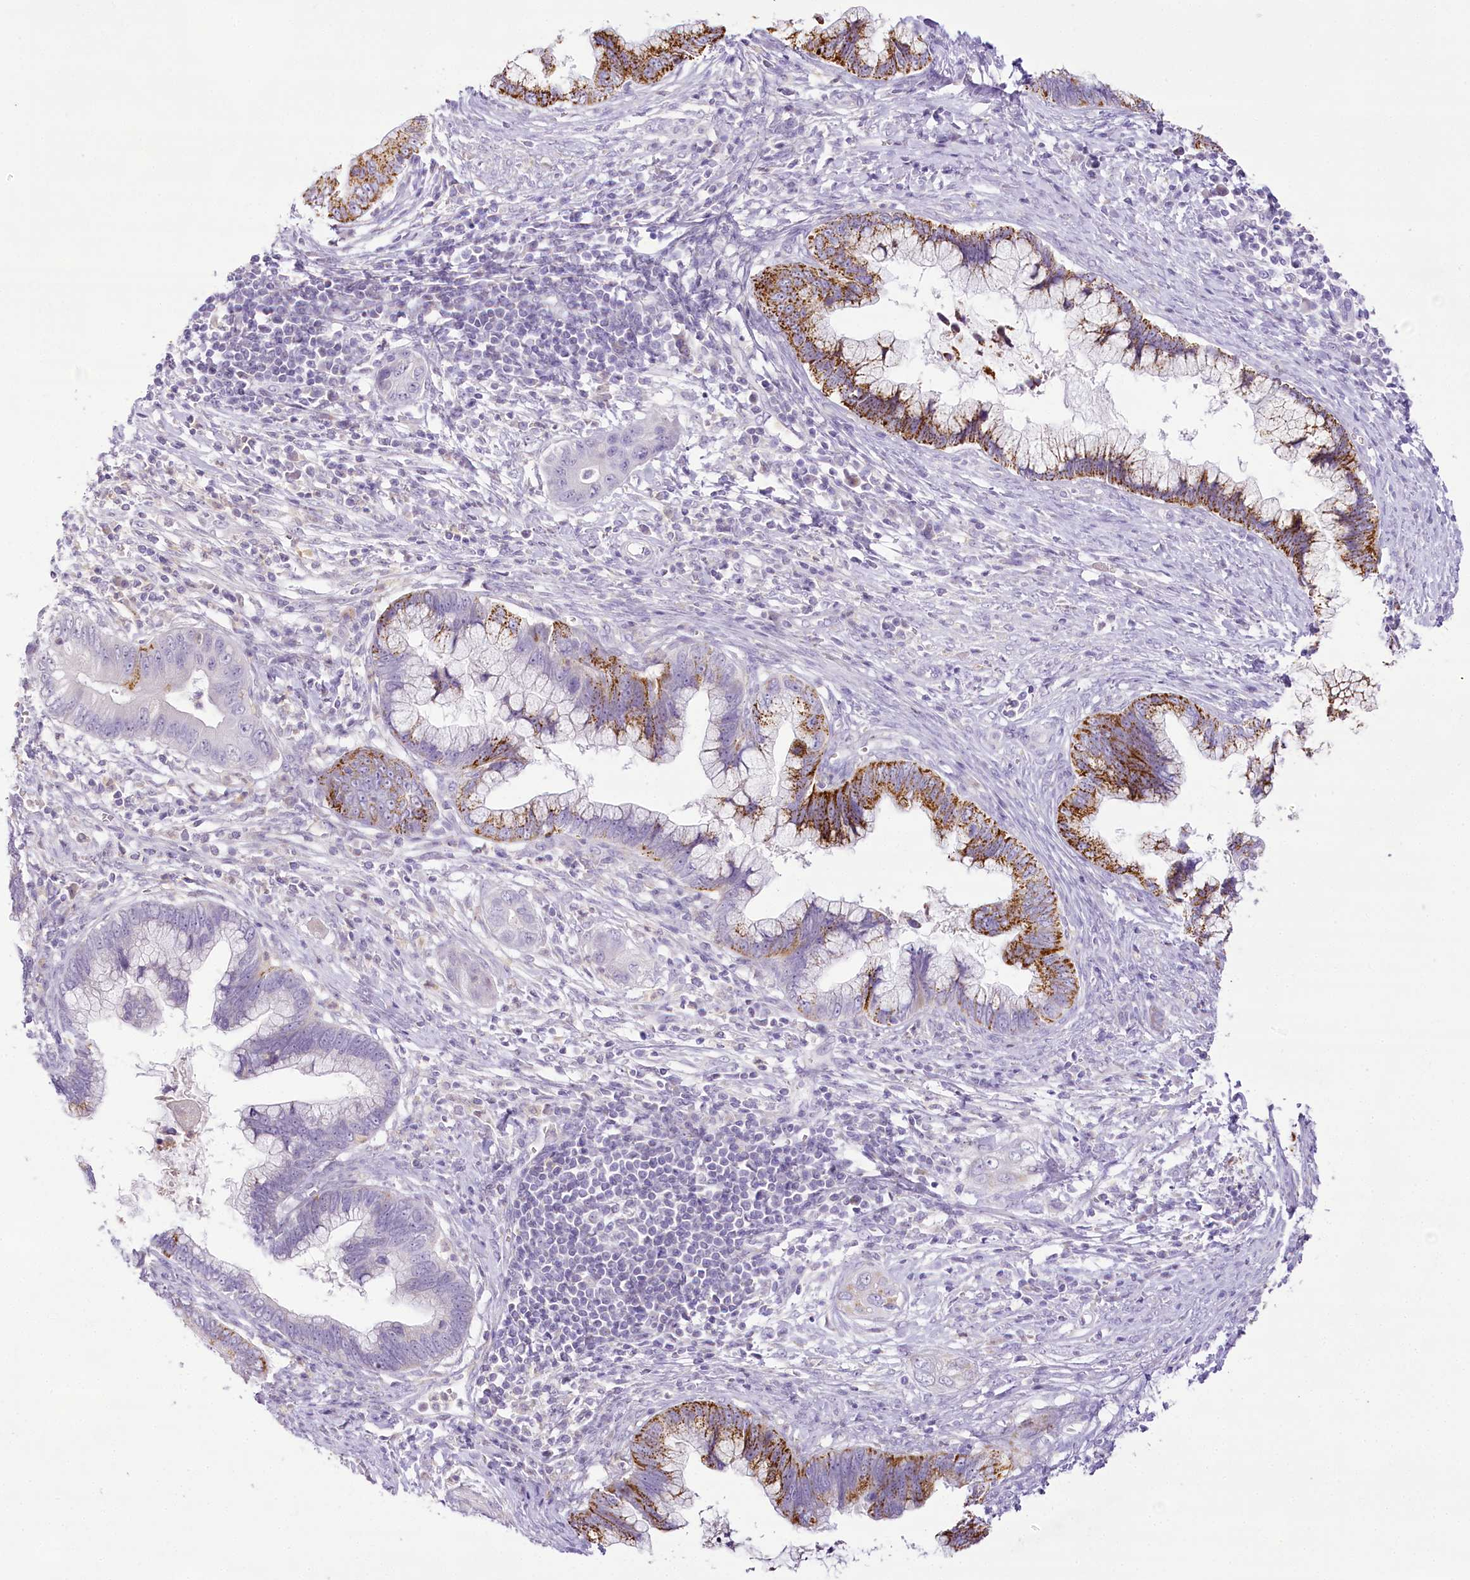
{"staining": {"intensity": "moderate", "quantity": "25%-75%", "location": "cytoplasmic/membranous"}, "tissue": "cervical cancer", "cell_type": "Tumor cells", "image_type": "cancer", "snomed": [{"axis": "morphology", "description": "Adenocarcinoma, NOS"}, {"axis": "topography", "description": "Cervix"}], "caption": "DAB immunohistochemical staining of human cervical adenocarcinoma demonstrates moderate cytoplasmic/membranous protein positivity in about 25%-75% of tumor cells. (DAB (3,3'-diaminobenzidine) = brown stain, brightfield microscopy at high magnification).", "gene": "CCDC30", "patient": {"sex": "female", "age": 44}}